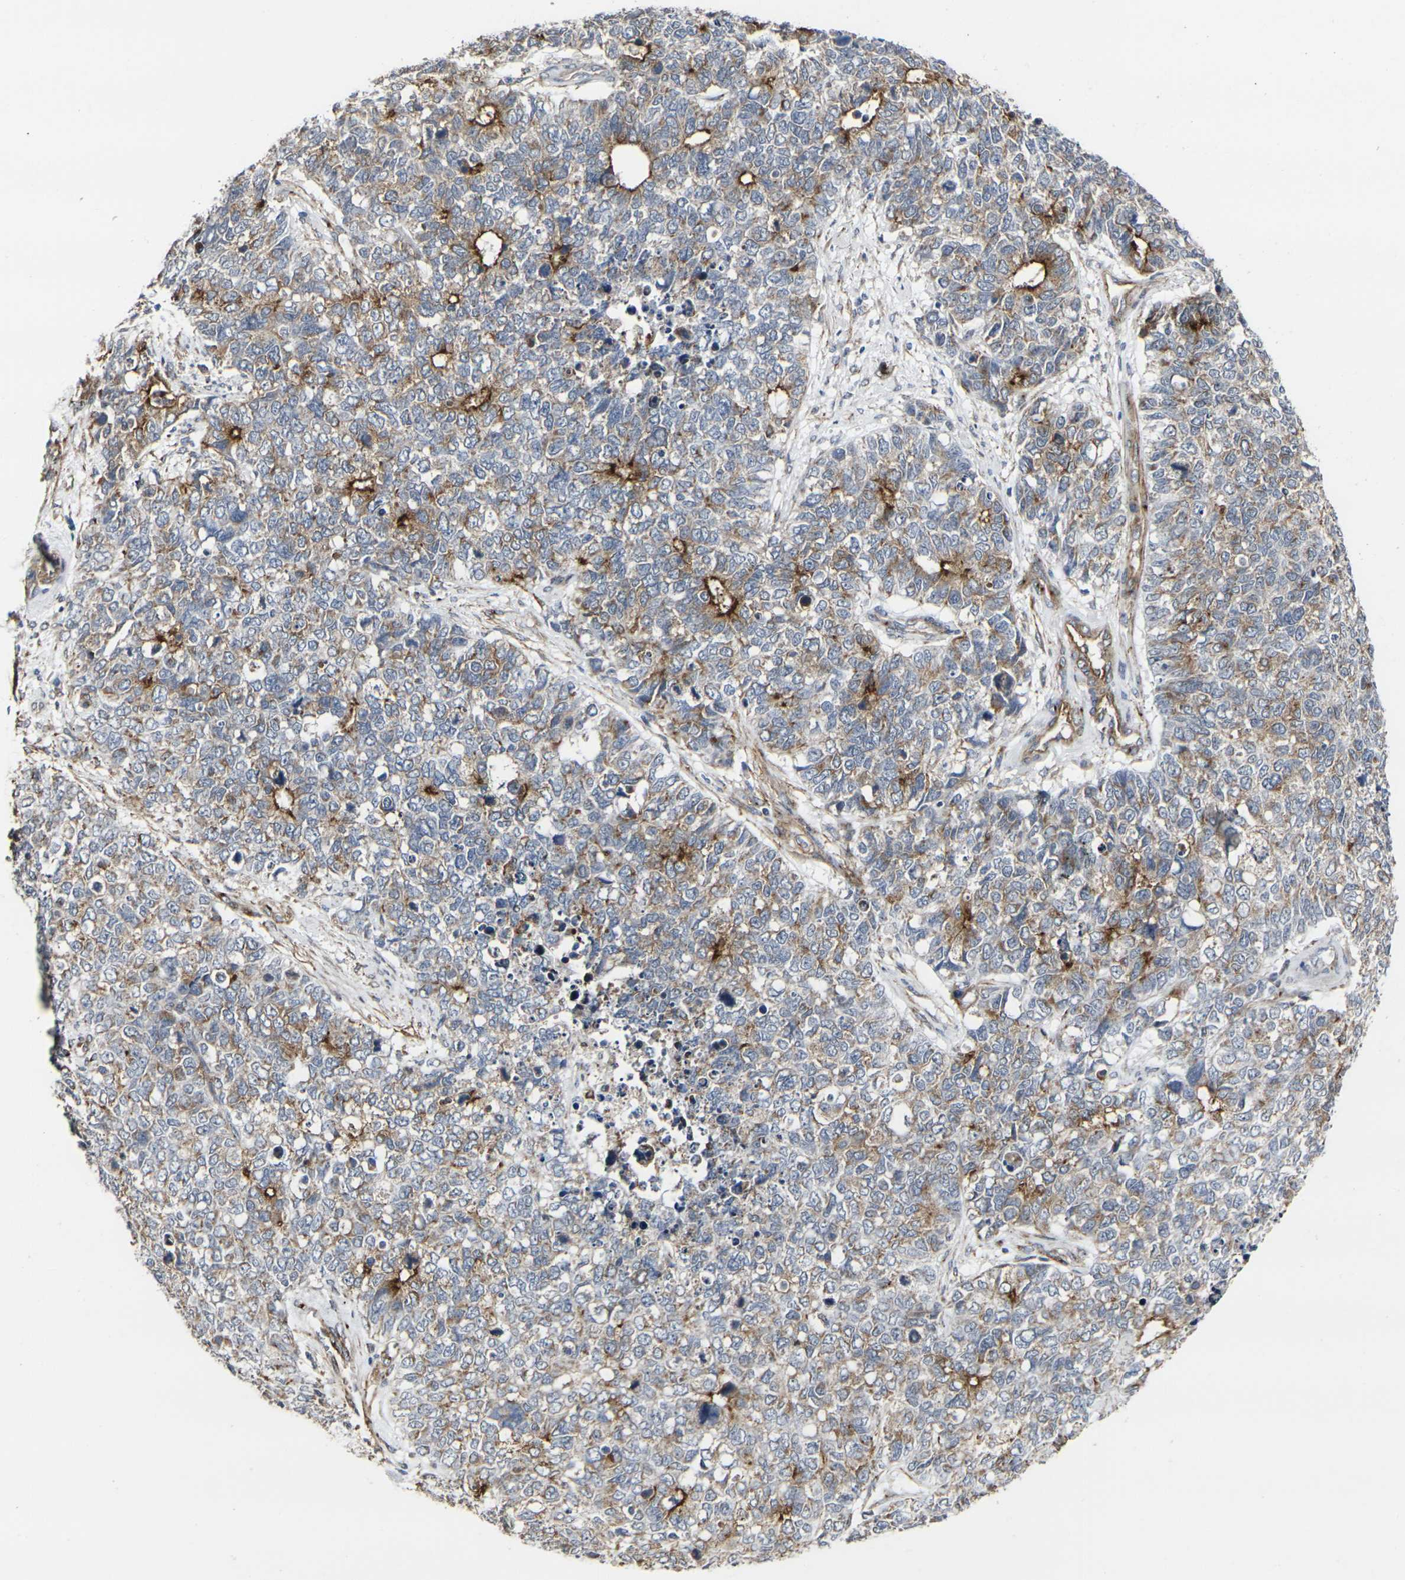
{"staining": {"intensity": "strong", "quantity": "<25%", "location": "cytoplasmic/membranous"}, "tissue": "cervical cancer", "cell_type": "Tumor cells", "image_type": "cancer", "snomed": [{"axis": "morphology", "description": "Squamous cell carcinoma, NOS"}, {"axis": "topography", "description": "Cervix"}], "caption": "Cervical cancer tissue reveals strong cytoplasmic/membranous positivity in about <25% of tumor cells (brown staining indicates protein expression, while blue staining denotes nuclei).", "gene": "MYOF", "patient": {"sex": "female", "age": 63}}